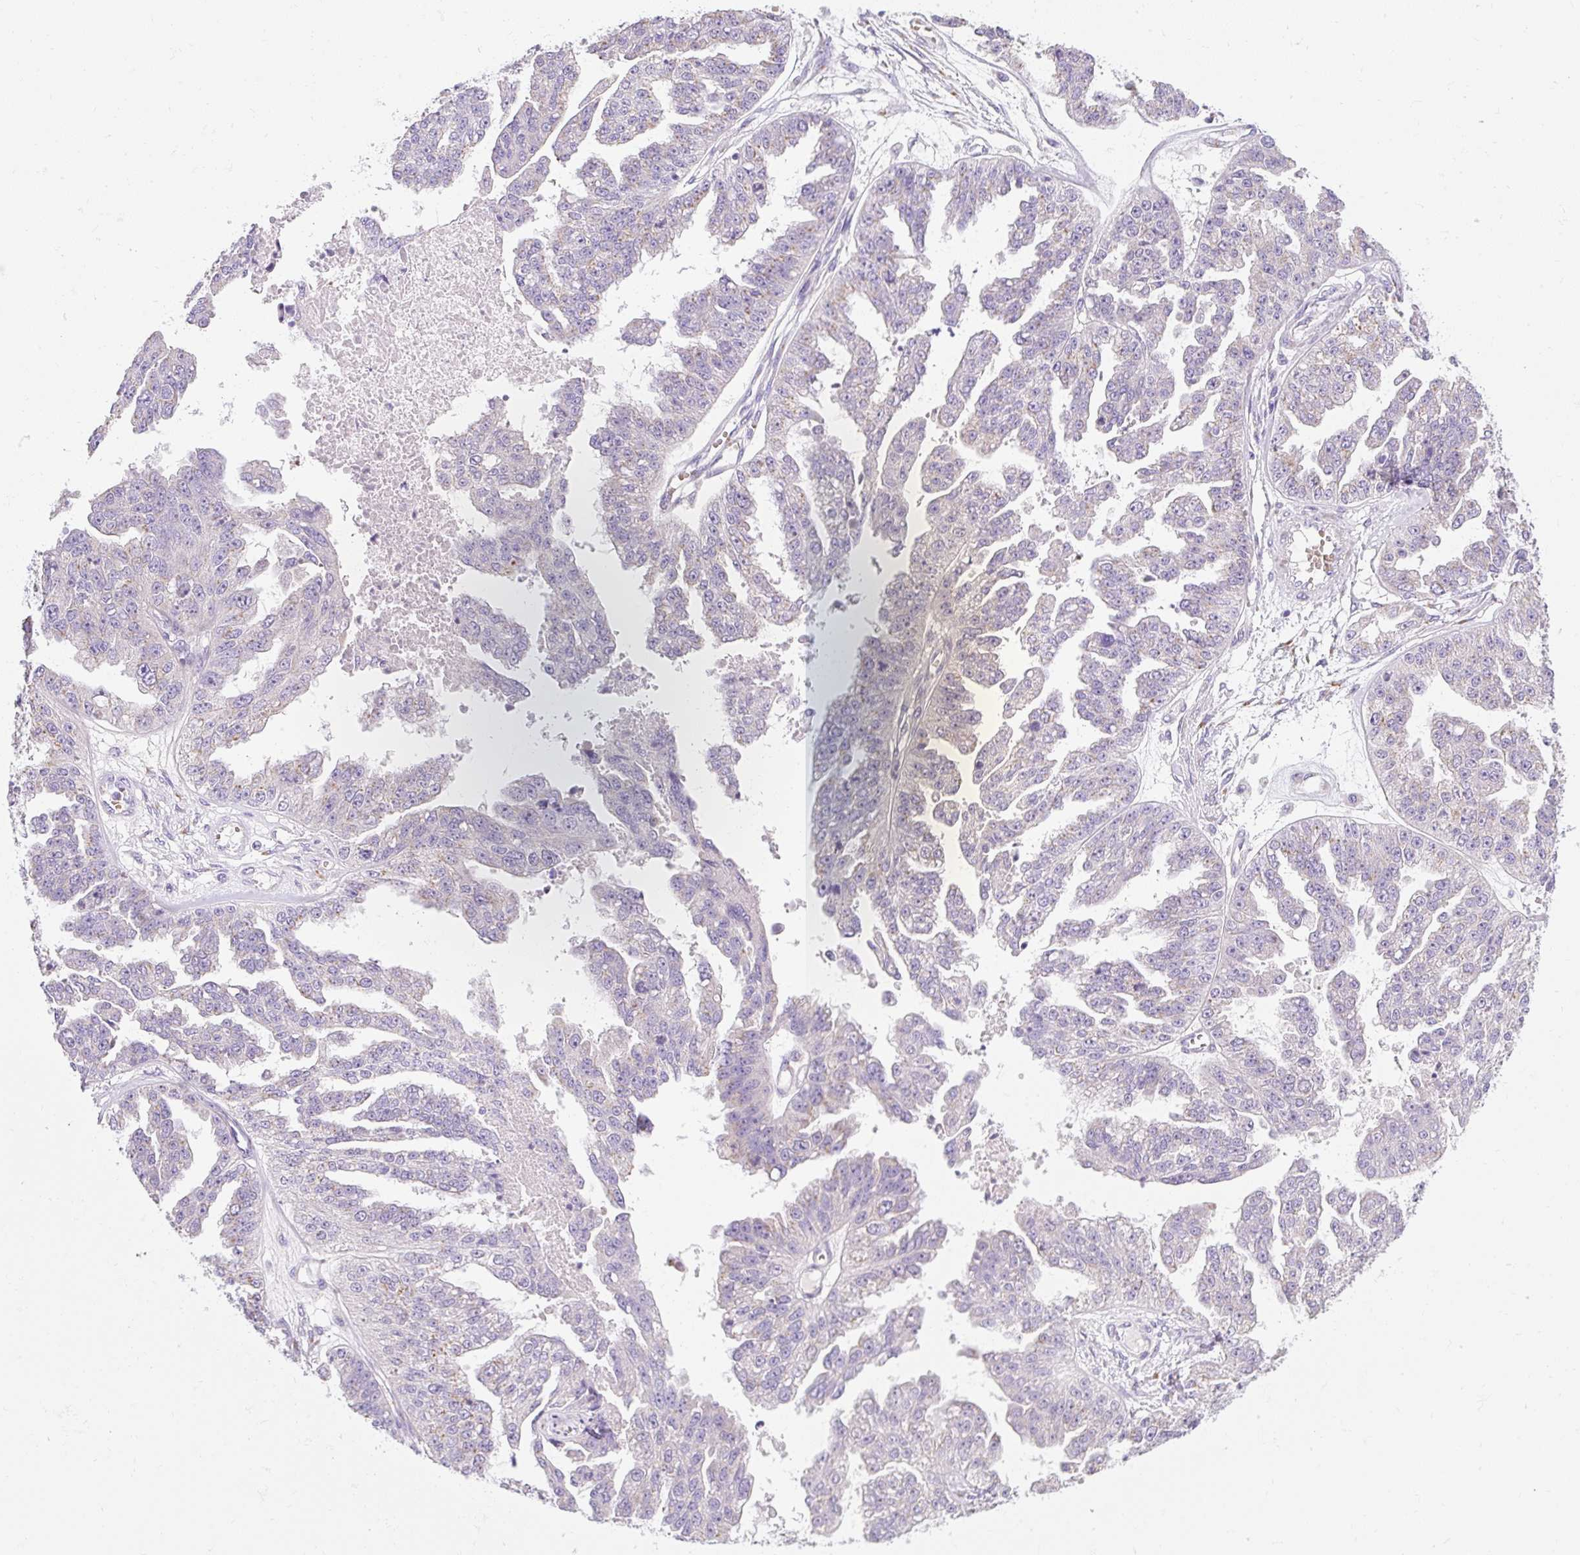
{"staining": {"intensity": "negative", "quantity": "none", "location": "none"}, "tissue": "ovarian cancer", "cell_type": "Tumor cells", "image_type": "cancer", "snomed": [{"axis": "morphology", "description": "Cystadenocarcinoma, serous, NOS"}, {"axis": "topography", "description": "Ovary"}], "caption": "High magnification brightfield microscopy of serous cystadenocarcinoma (ovarian) stained with DAB (3,3'-diaminobenzidine) (brown) and counterstained with hematoxylin (blue): tumor cells show no significant expression.", "gene": "DTX4", "patient": {"sex": "female", "age": 58}}